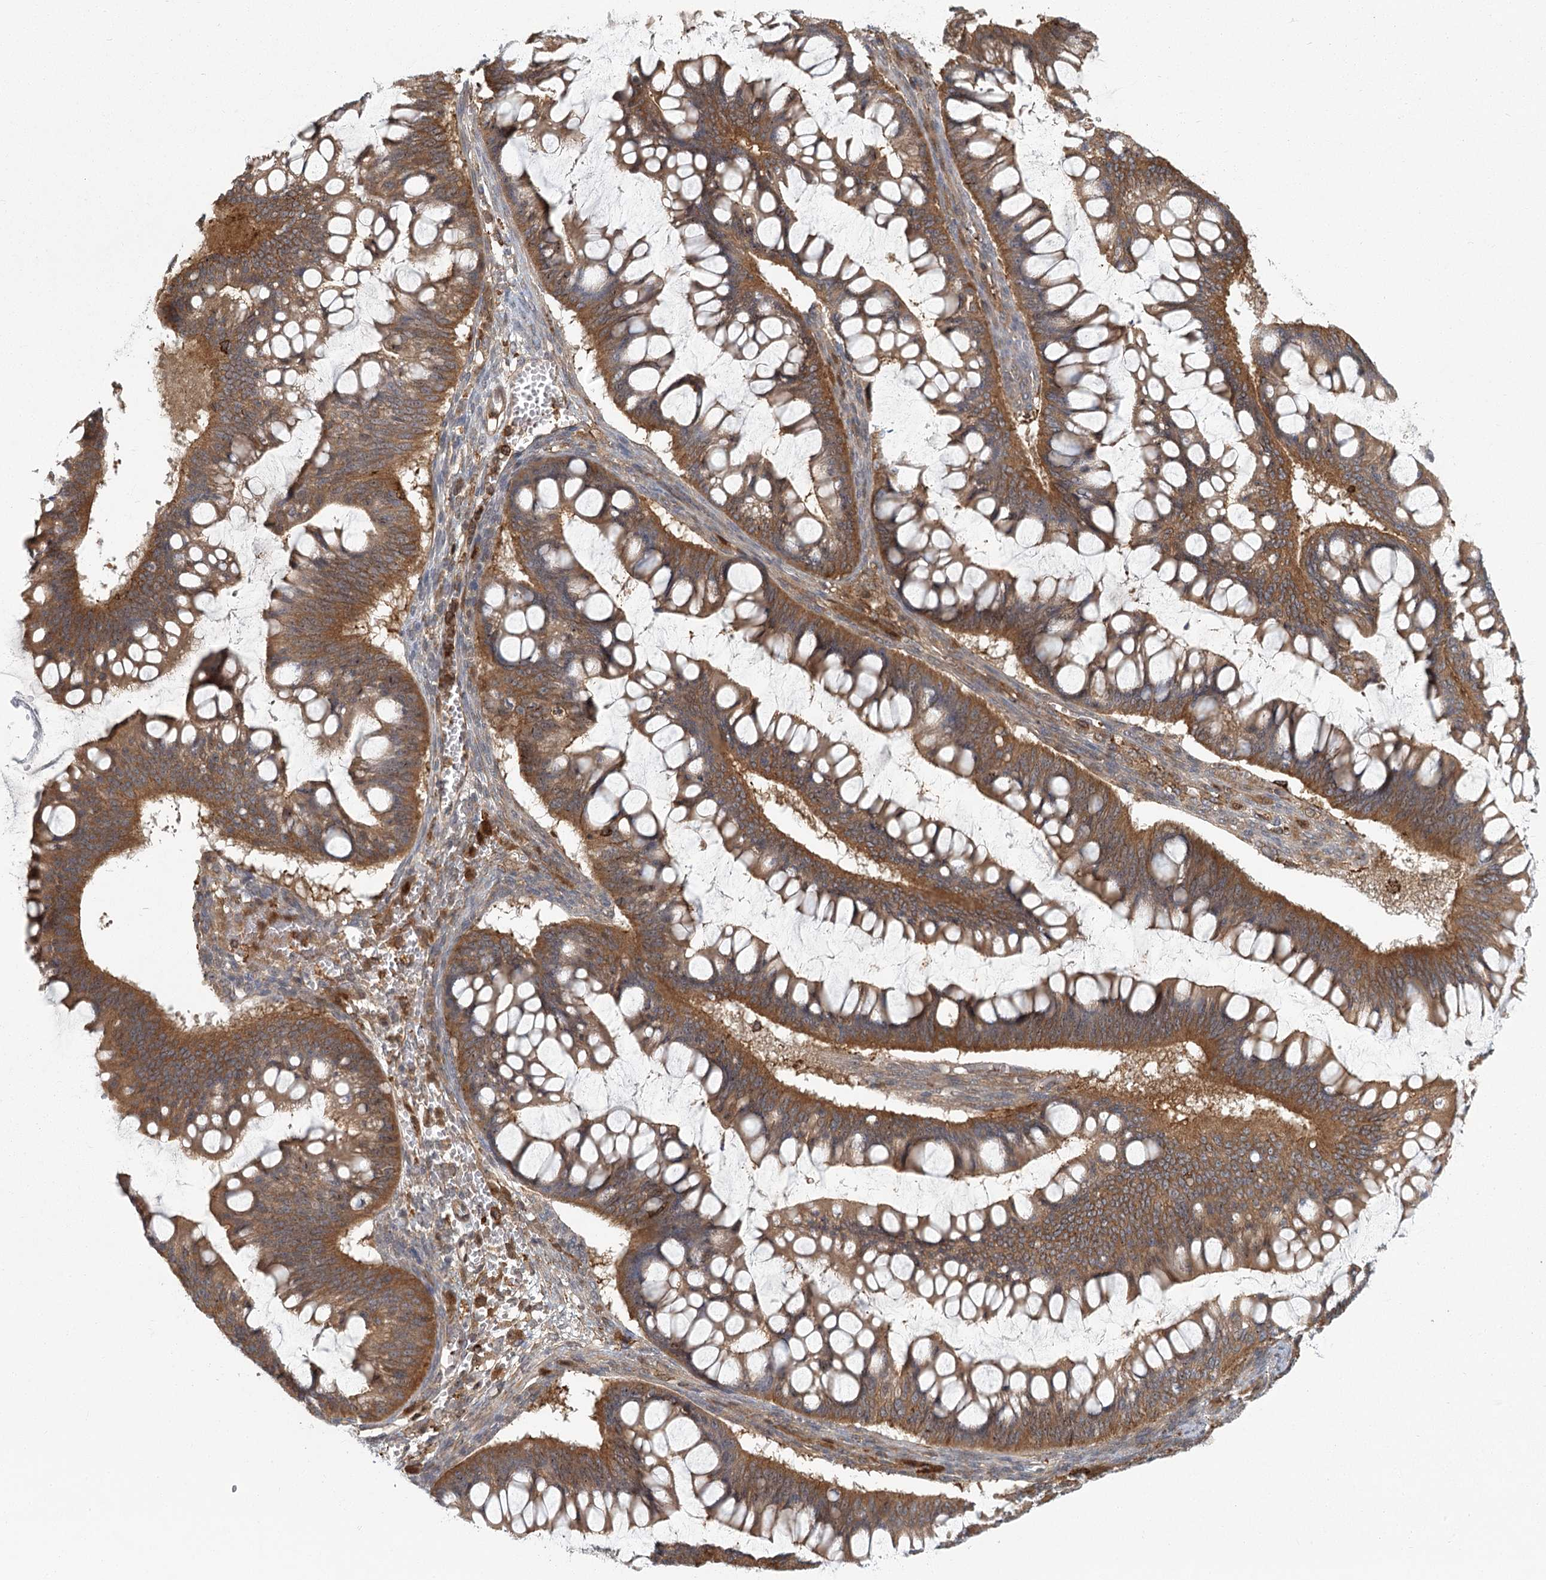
{"staining": {"intensity": "moderate", "quantity": ">75%", "location": "cytoplasmic/membranous"}, "tissue": "ovarian cancer", "cell_type": "Tumor cells", "image_type": "cancer", "snomed": [{"axis": "morphology", "description": "Cystadenocarcinoma, mucinous, NOS"}, {"axis": "topography", "description": "Ovary"}], "caption": "High-power microscopy captured an immunohistochemistry photomicrograph of ovarian mucinous cystadenocarcinoma, revealing moderate cytoplasmic/membranous staining in approximately >75% of tumor cells. Ihc stains the protein of interest in brown and the nuclei are stained blue.", "gene": "MEPE", "patient": {"sex": "female", "age": 73}}